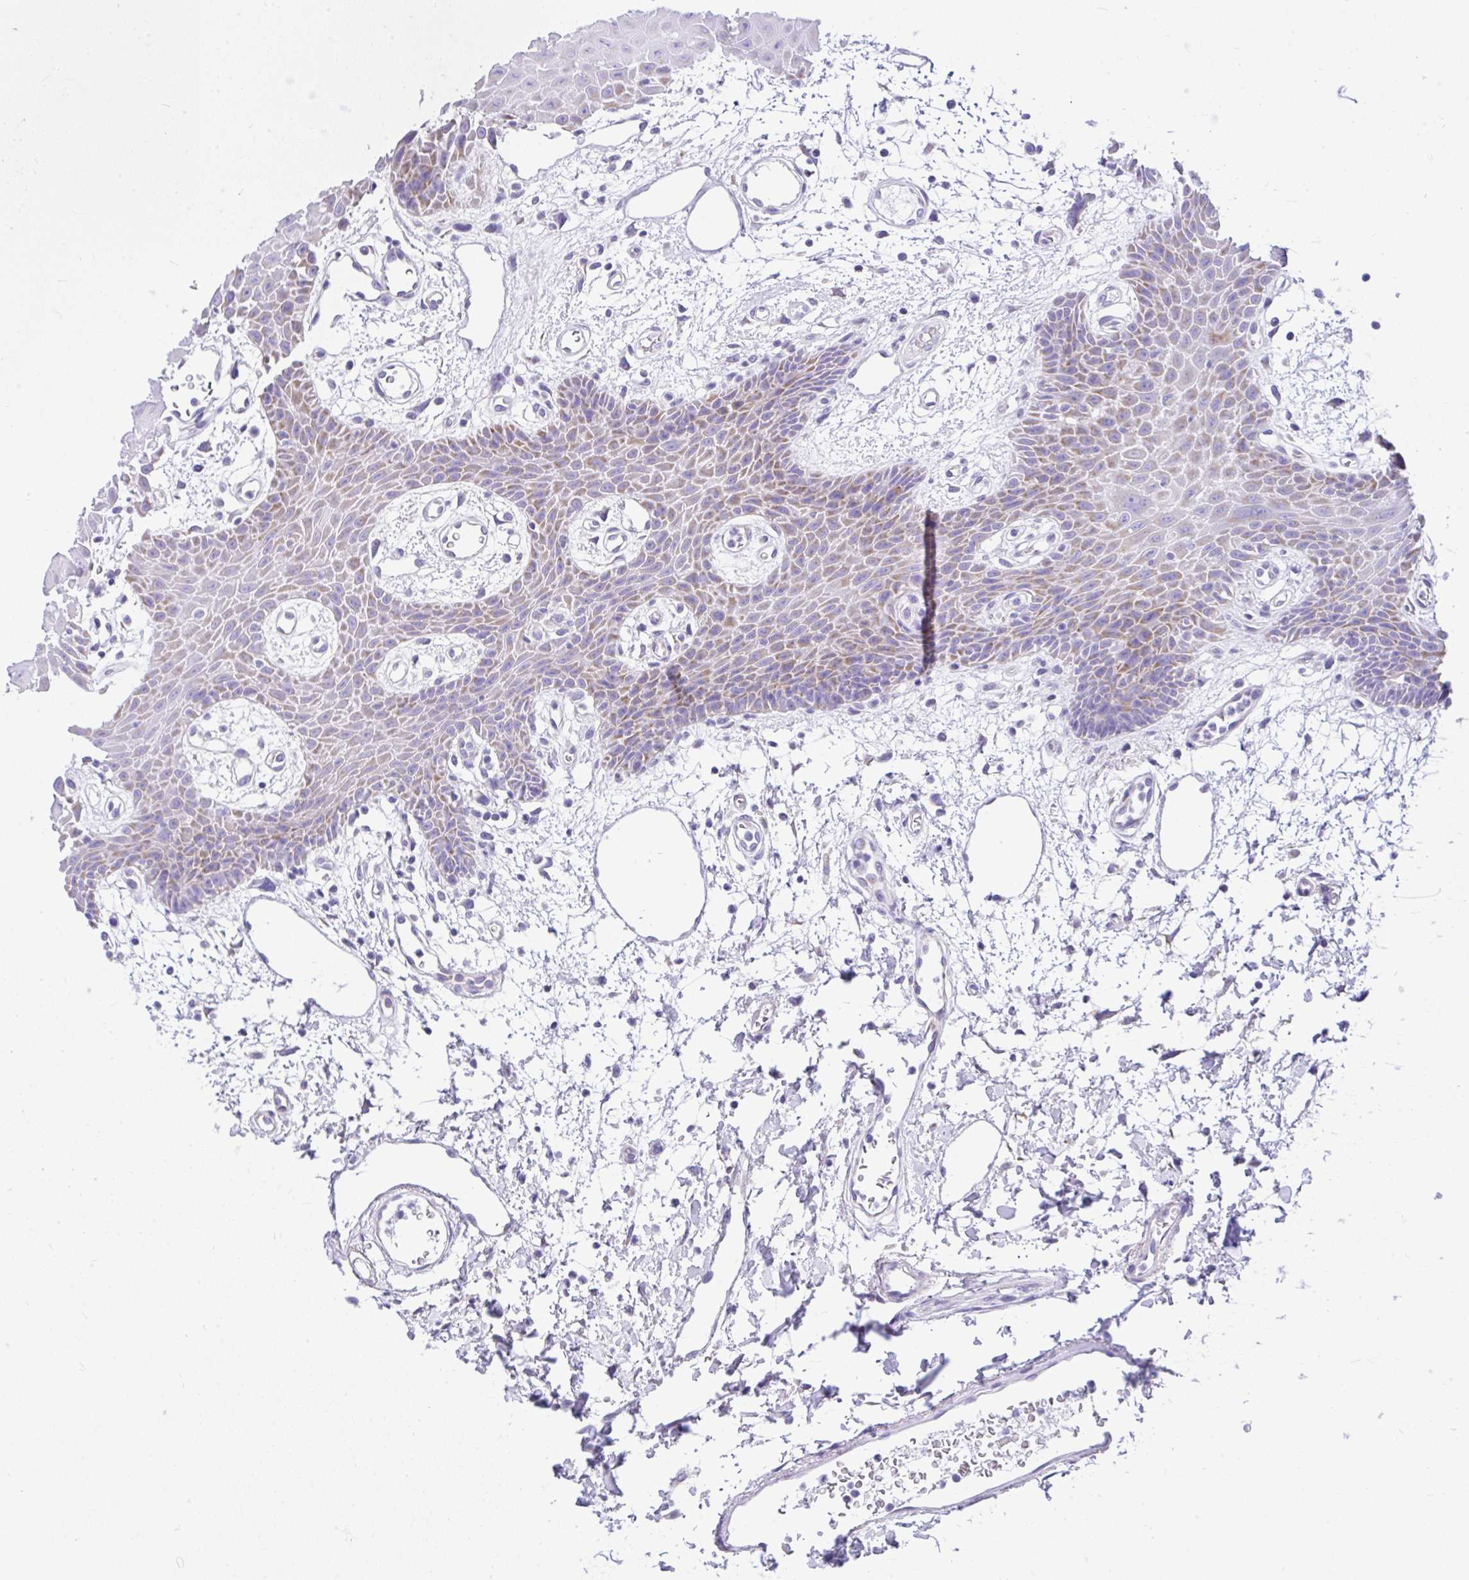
{"staining": {"intensity": "weak", "quantity": "25%-75%", "location": "cytoplasmic/membranous"}, "tissue": "oral mucosa", "cell_type": "Squamous epithelial cells", "image_type": "normal", "snomed": [{"axis": "morphology", "description": "Normal tissue, NOS"}, {"axis": "topography", "description": "Oral tissue"}], "caption": "High-magnification brightfield microscopy of unremarkable oral mucosa stained with DAB (3,3'-diaminobenzidine) (brown) and counterstained with hematoxylin (blue). squamous epithelial cells exhibit weak cytoplasmic/membranous expression is seen in approximately25%-75% of cells.", "gene": "SLC13A1", "patient": {"sex": "female", "age": 59}}